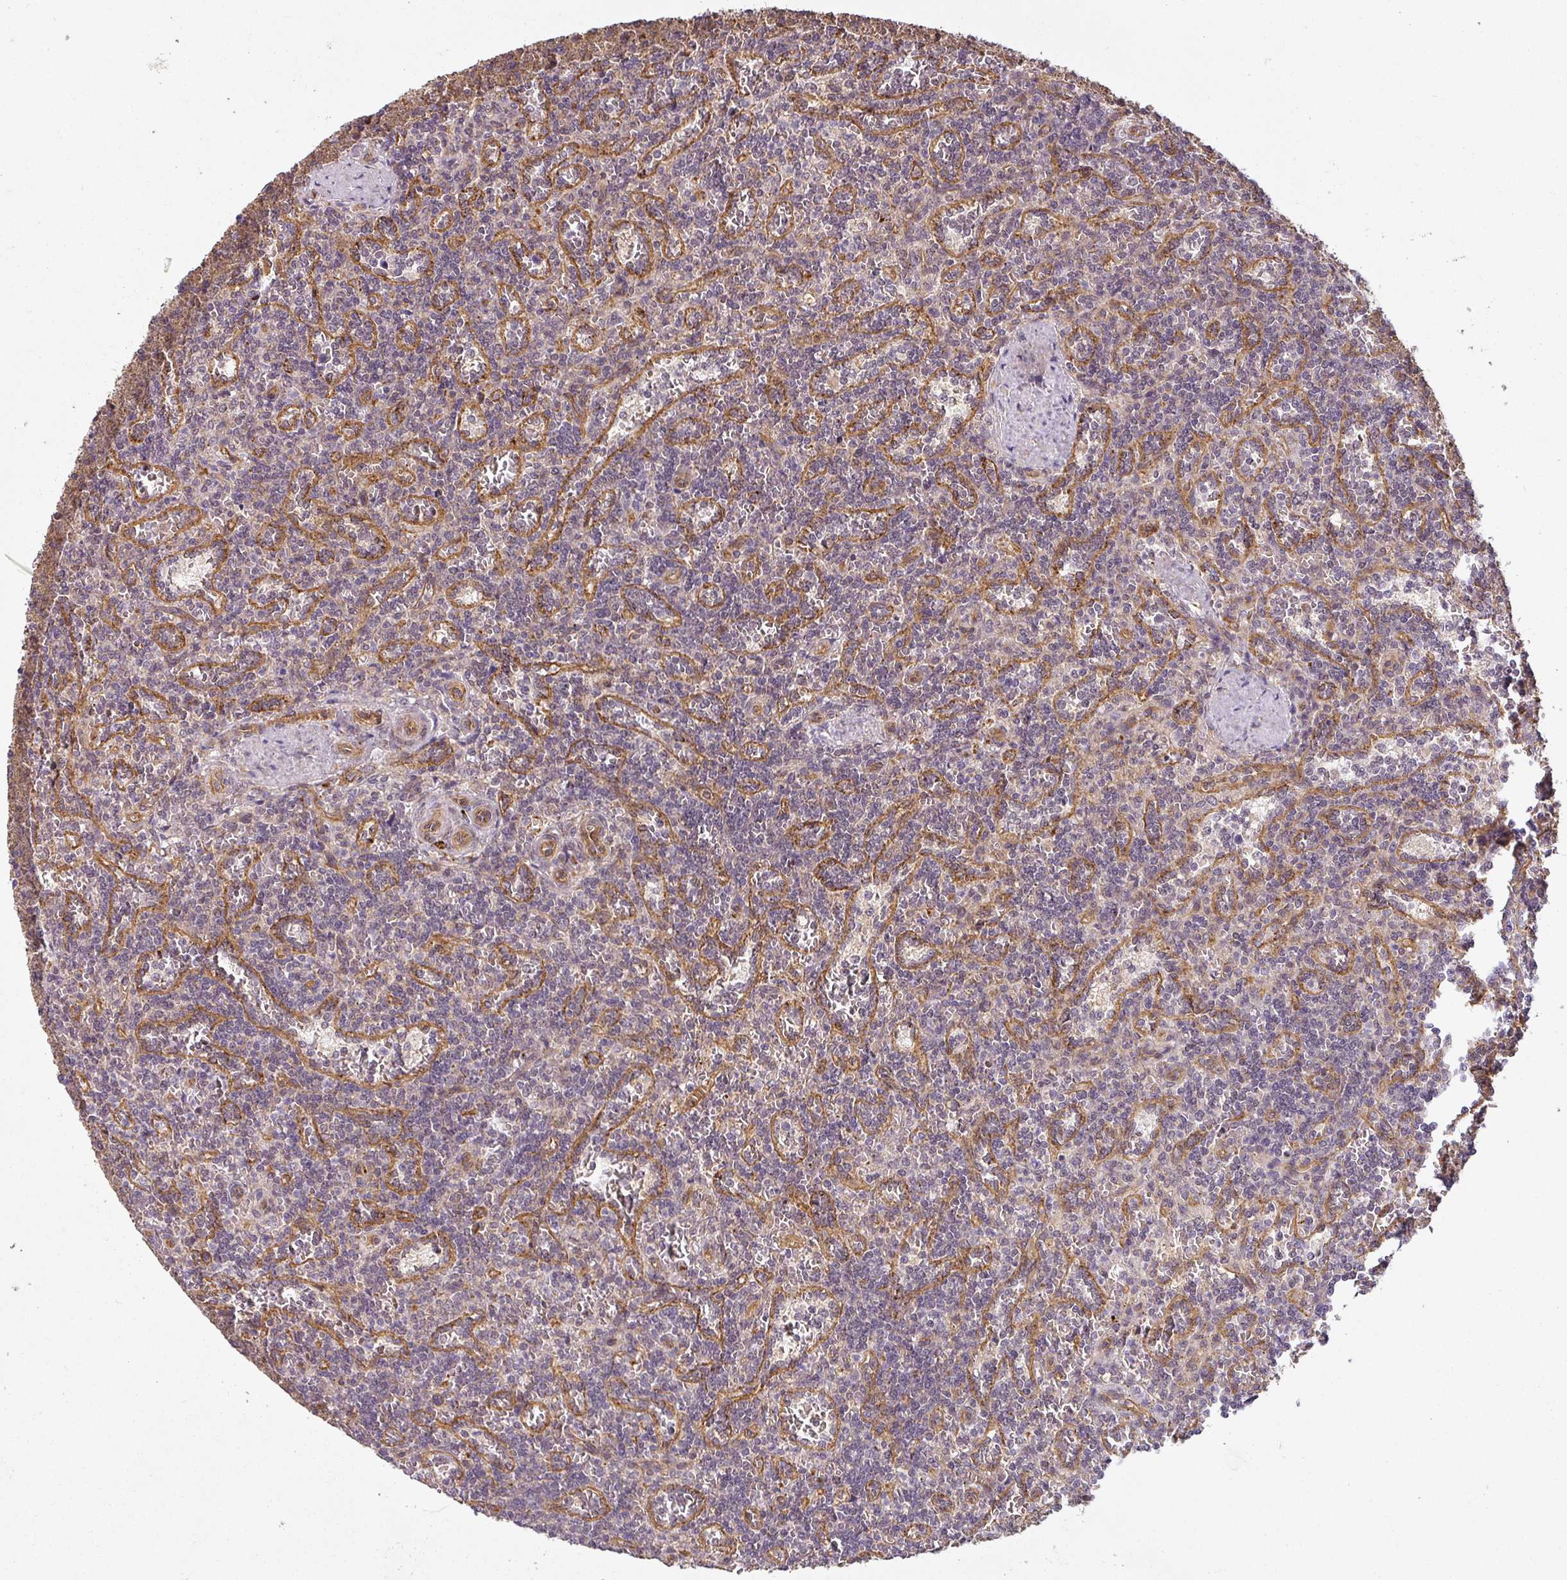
{"staining": {"intensity": "negative", "quantity": "none", "location": "none"}, "tissue": "lymphoma", "cell_type": "Tumor cells", "image_type": "cancer", "snomed": [{"axis": "morphology", "description": "Malignant lymphoma, non-Hodgkin's type, Low grade"}, {"axis": "topography", "description": "Spleen"}], "caption": "This is a photomicrograph of IHC staining of lymphoma, which shows no expression in tumor cells.", "gene": "DIMT1", "patient": {"sex": "male", "age": 73}}